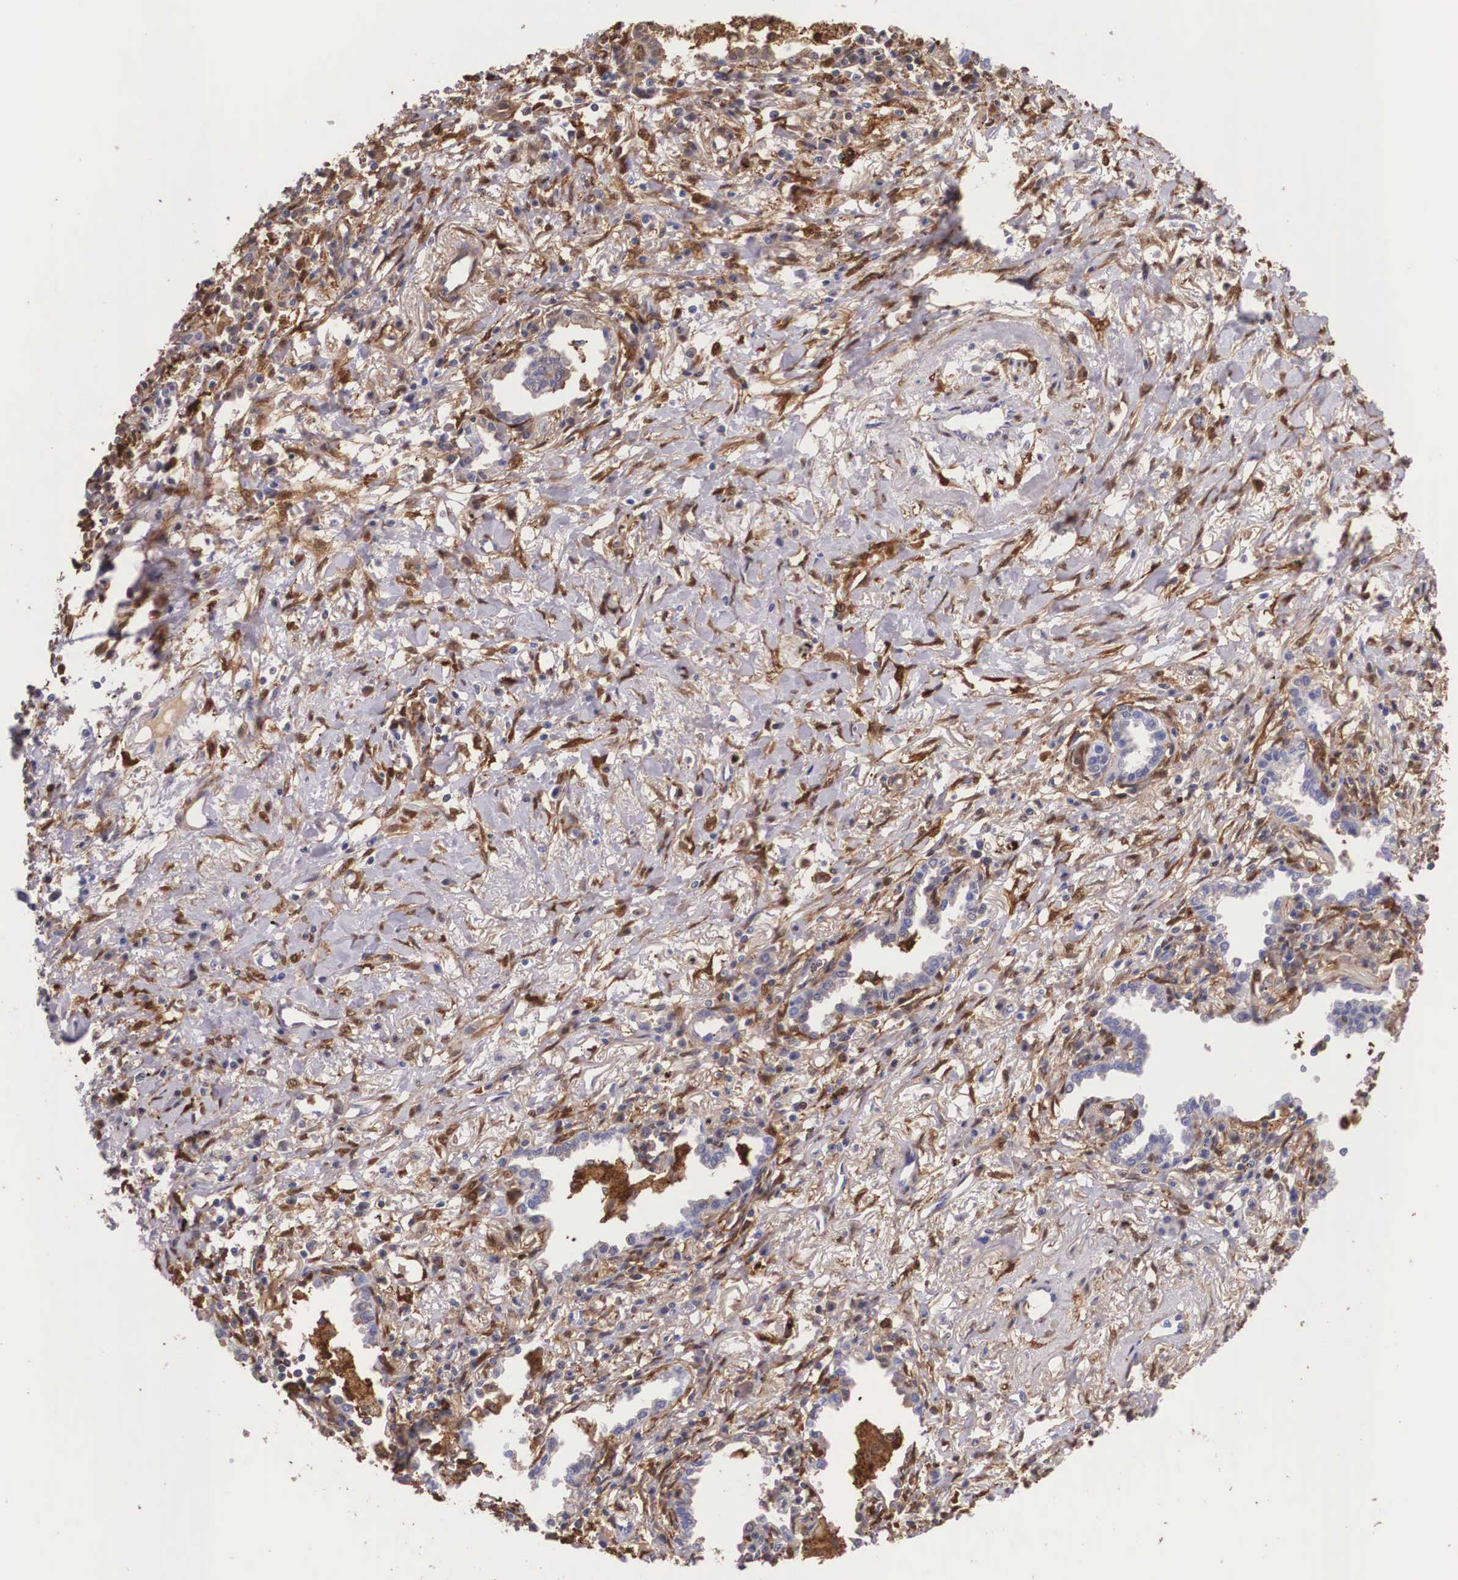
{"staining": {"intensity": "negative", "quantity": "none", "location": "none"}, "tissue": "lung cancer", "cell_type": "Tumor cells", "image_type": "cancer", "snomed": [{"axis": "morphology", "description": "Adenocarcinoma, NOS"}, {"axis": "topography", "description": "Lung"}], "caption": "High magnification brightfield microscopy of adenocarcinoma (lung) stained with DAB (brown) and counterstained with hematoxylin (blue): tumor cells show no significant positivity.", "gene": "LGALS1", "patient": {"sex": "male", "age": 60}}